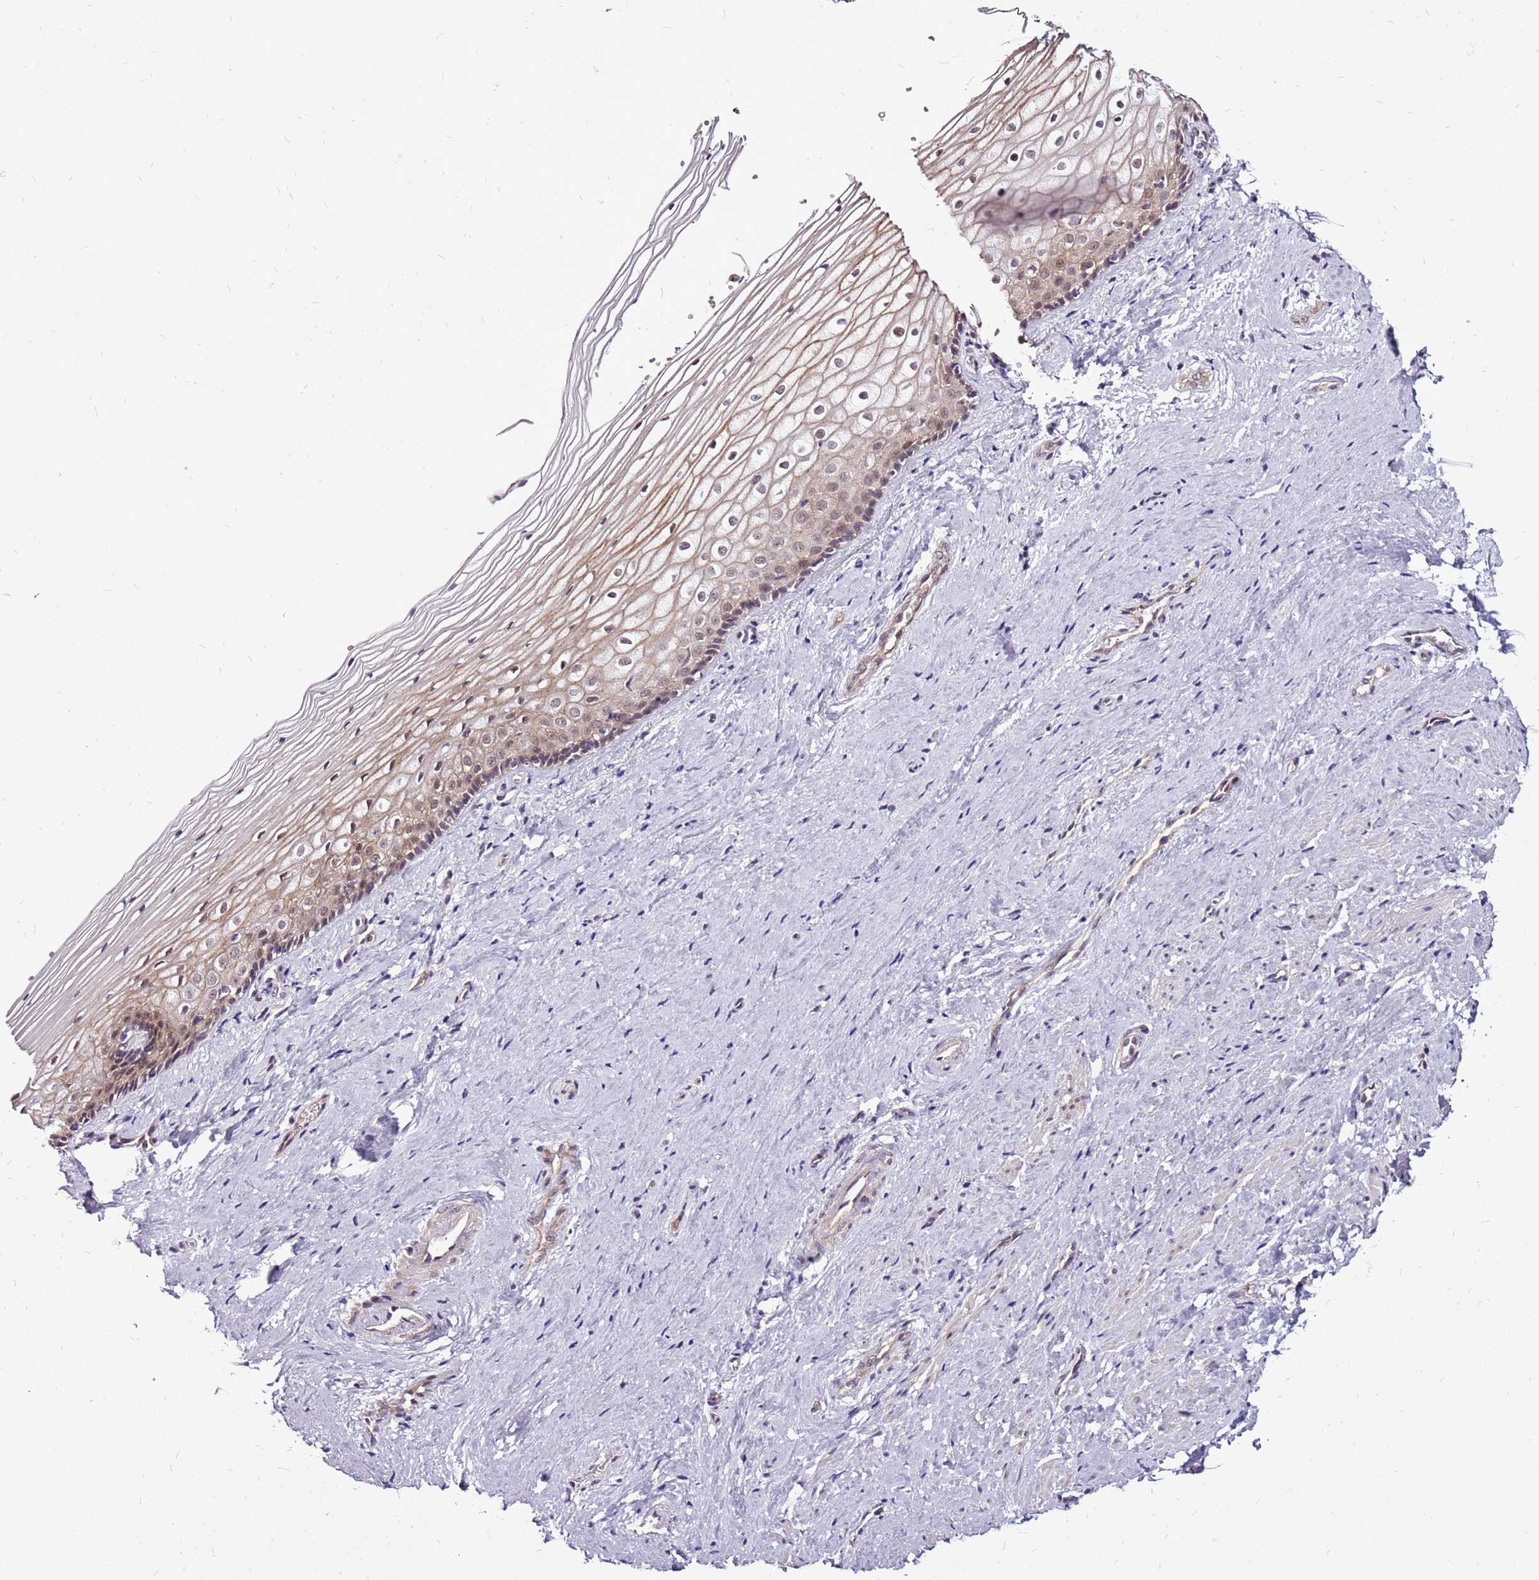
{"staining": {"intensity": "weak", "quantity": ">75%", "location": "cytoplasmic/membranous,nuclear"}, "tissue": "vagina", "cell_type": "Squamous epithelial cells", "image_type": "normal", "snomed": [{"axis": "morphology", "description": "Normal tissue, NOS"}, {"axis": "topography", "description": "Vagina"}], "caption": "A micrograph of vagina stained for a protein reveals weak cytoplasmic/membranous,nuclear brown staining in squamous epithelial cells.", "gene": "CCDC166", "patient": {"sex": "female", "age": 46}}